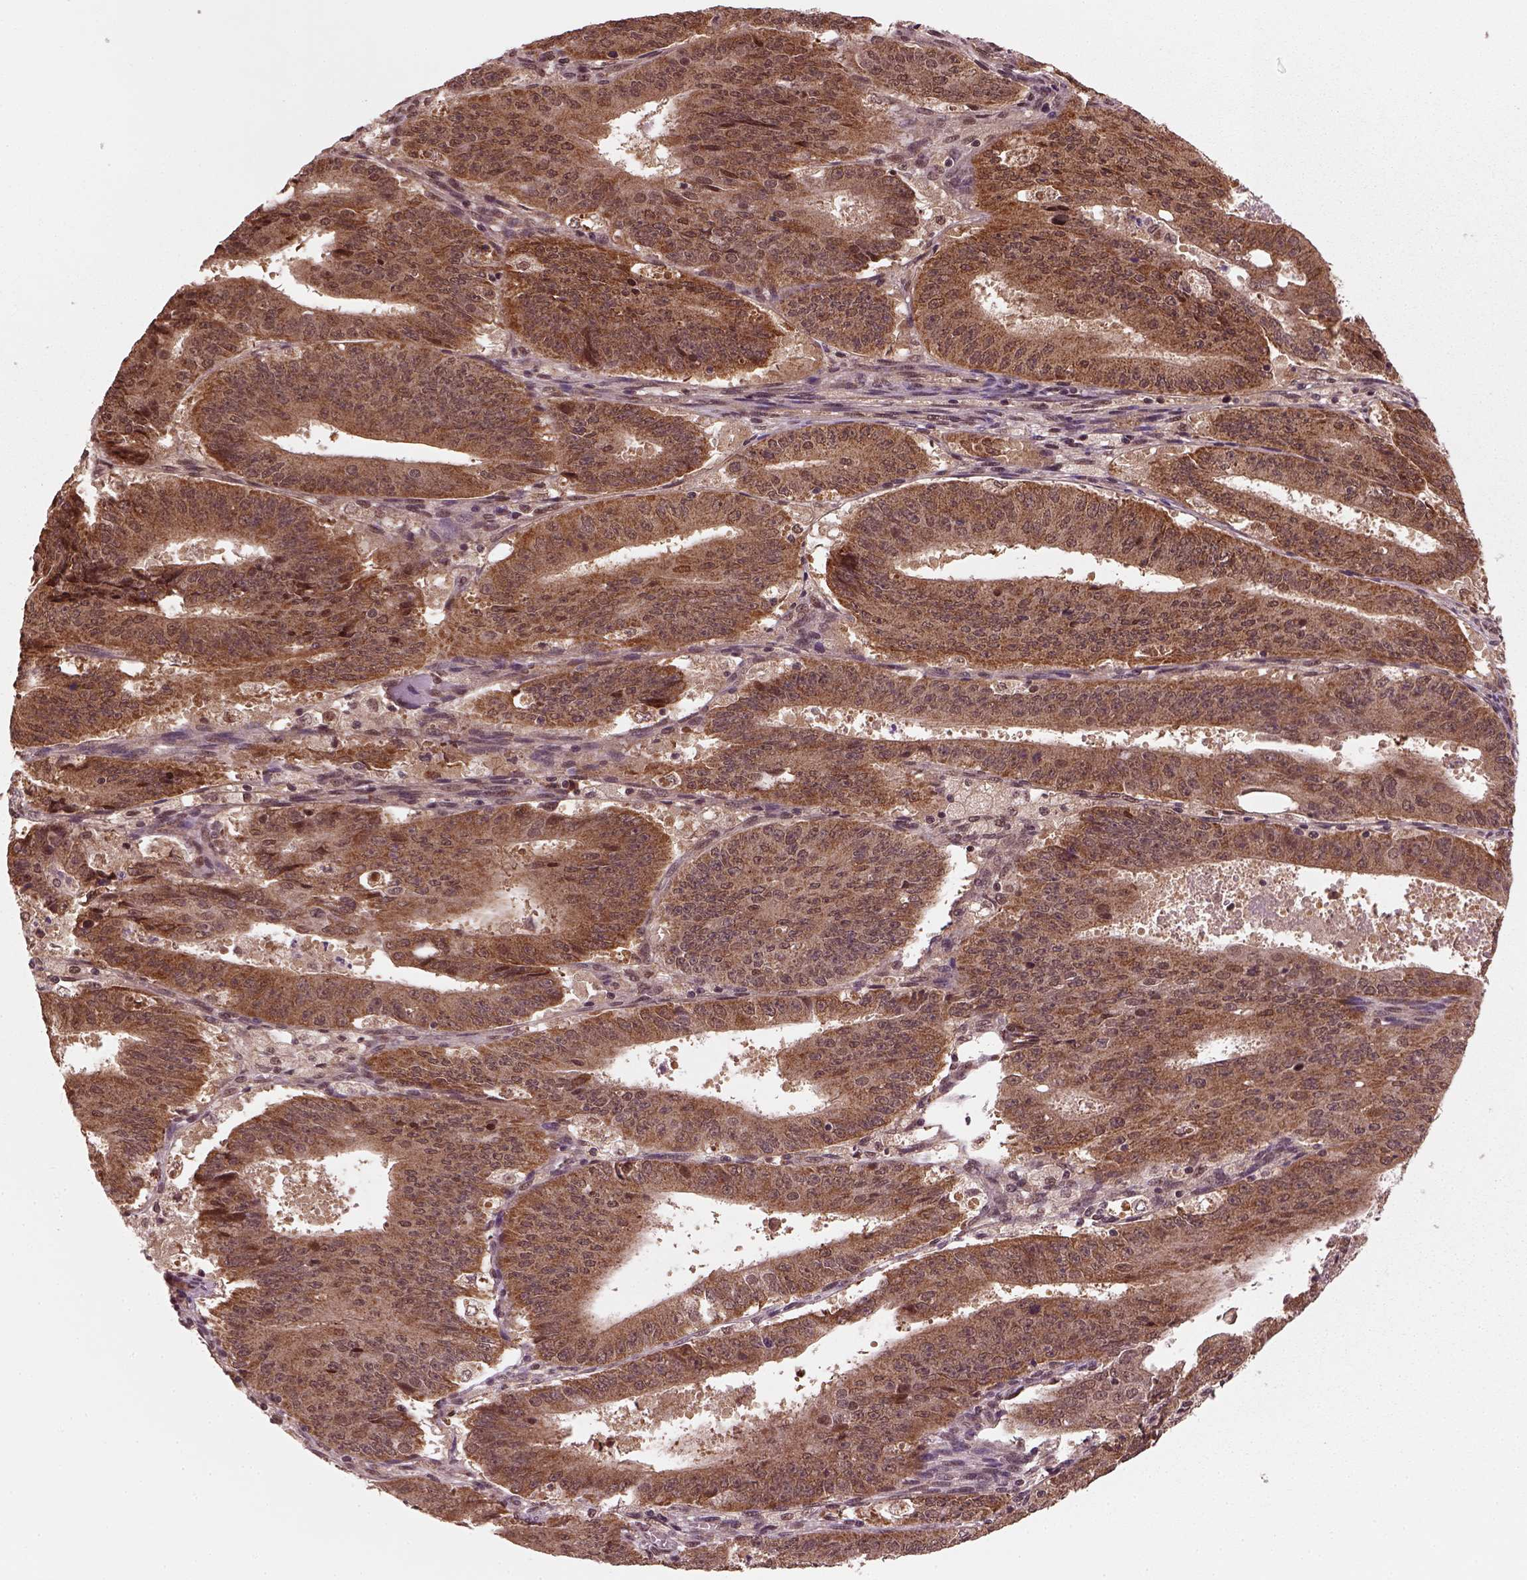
{"staining": {"intensity": "strong", "quantity": ">75%", "location": "cytoplasmic/membranous"}, "tissue": "ovarian cancer", "cell_type": "Tumor cells", "image_type": "cancer", "snomed": [{"axis": "morphology", "description": "Carcinoma, endometroid"}, {"axis": "topography", "description": "Ovary"}], "caption": "Strong cytoplasmic/membranous positivity for a protein is seen in approximately >75% of tumor cells of endometroid carcinoma (ovarian) using immunohistochemistry.", "gene": "NUDT9", "patient": {"sex": "female", "age": 42}}